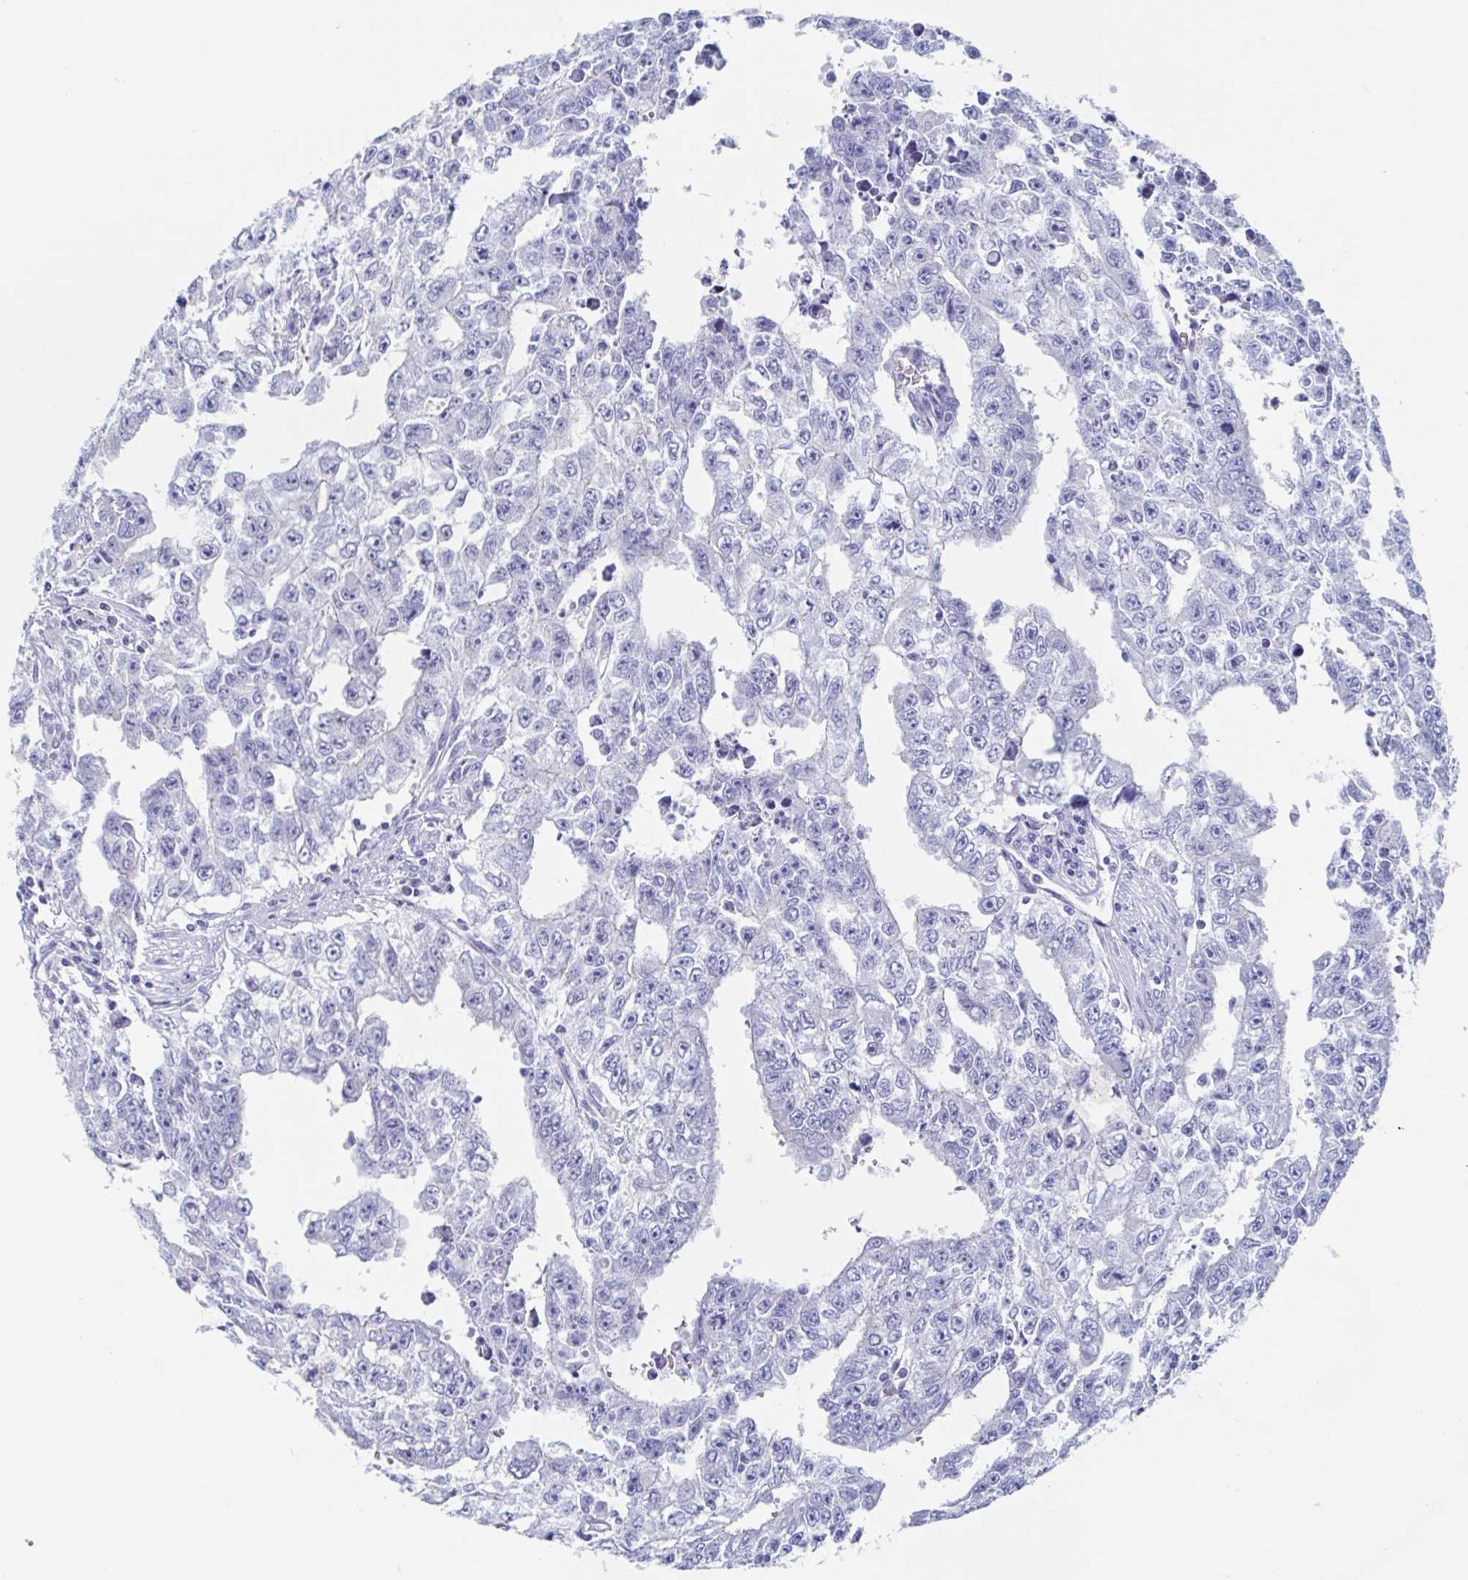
{"staining": {"intensity": "negative", "quantity": "none", "location": "none"}, "tissue": "testis cancer", "cell_type": "Tumor cells", "image_type": "cancer", "snomed": [{"axis": "morphology", "description": "Carcinoma, Embryonal, NOS"}, {"axis": "morphology", "description": "Teratoma, malignant, NOS"}, {"axis": "topography", "description": "Testis"}], "caption": "There is no significant expression in tumor cells of testis cancer (embryonal carcinoma).", "gene": "SHCBP1L", "patient": {"sex": "male", "age": 24}}